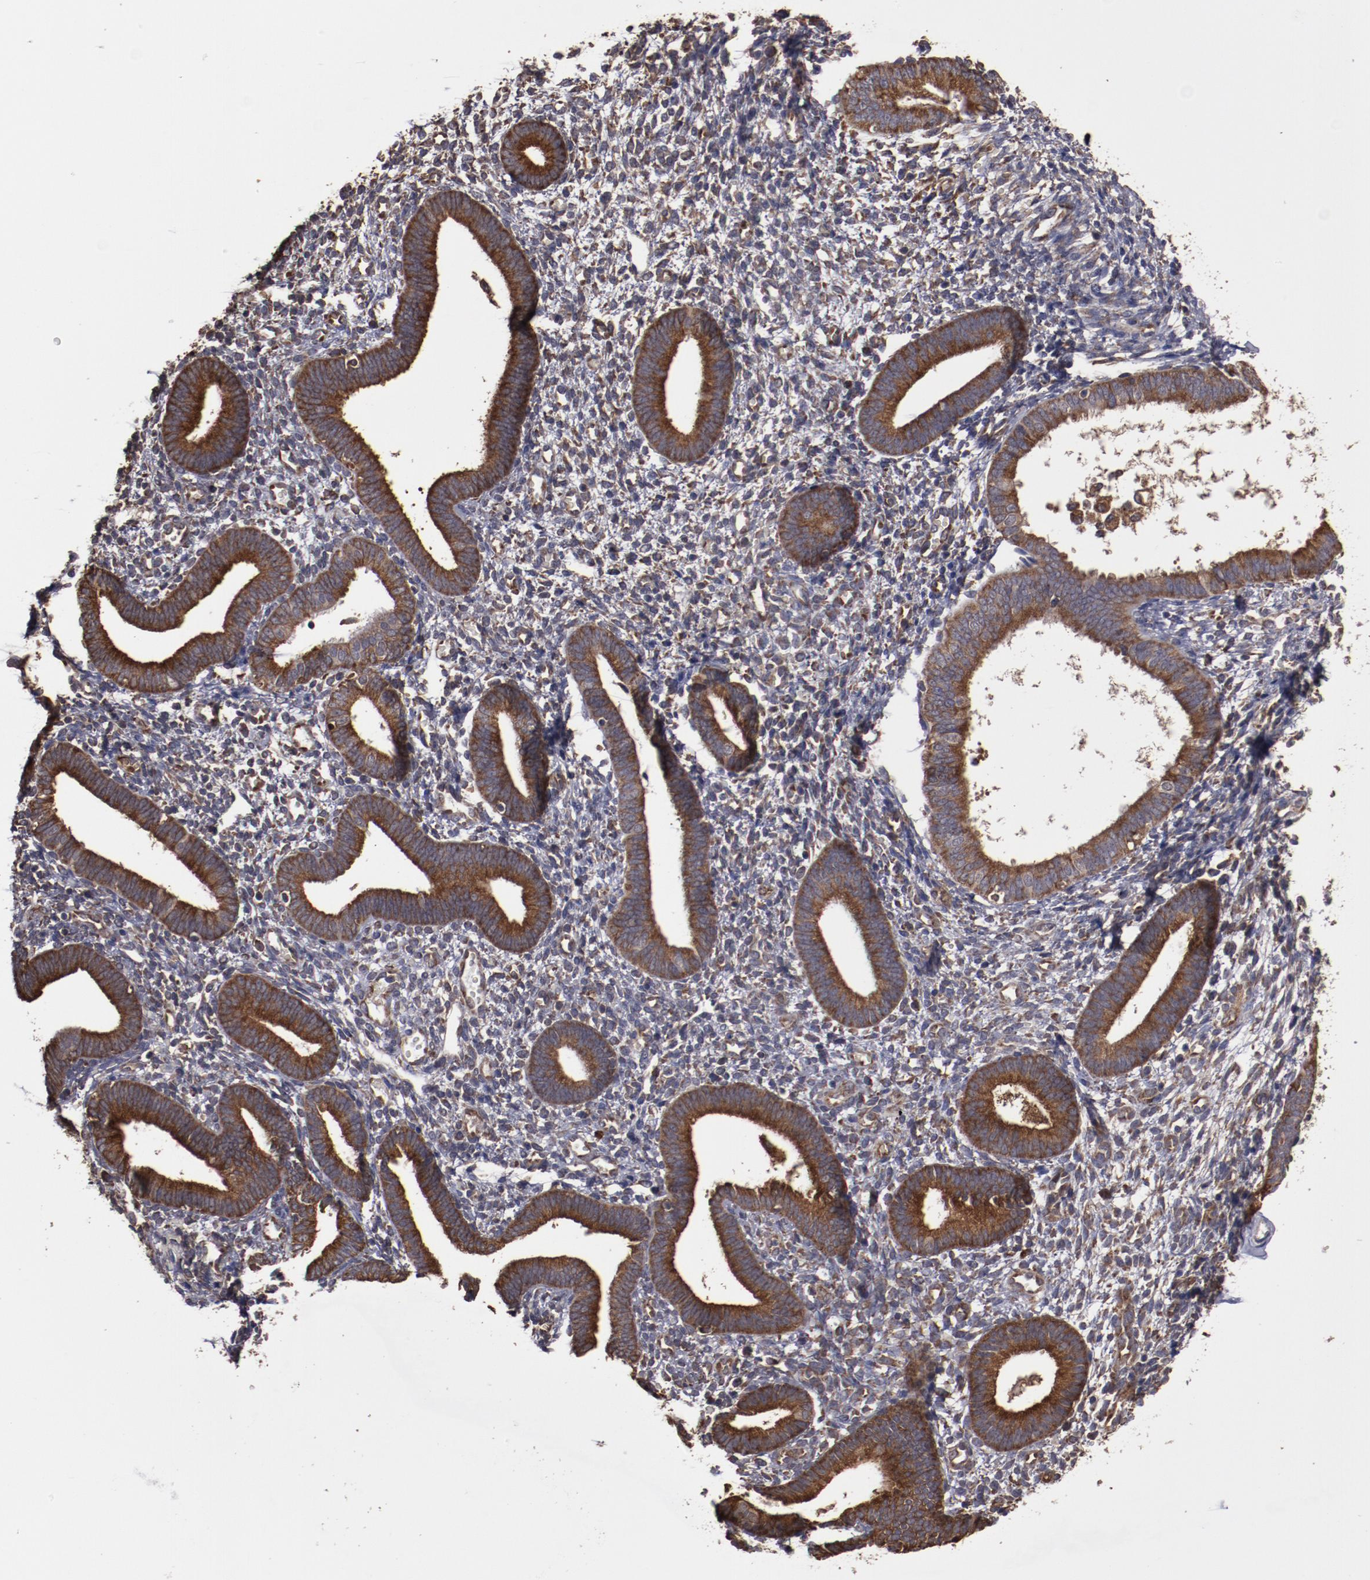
{"staining": {"intensity": "moderate", "quantity": "25%-75%", "location": "cytoplasmic/membranous"}, "tissue": "endometrium", "cell_type": "Cells in endometrial stroma", "image_type": "normal", "snomed": [{"axis": "morphology", "description": "Normal tissue, NOS"}, {"axis": "topography", "description": "Smooth muscle"}, {"axis": "topography", "description": "Endometrium"}], "caption": "A micrograph of human endometrium stained for a protein shows moderate cytoplasmic/membranous brown staining in cells in endometrial stroma.", "gene": "RPS4X", "patient": {"sex": "female", "age": 57}}